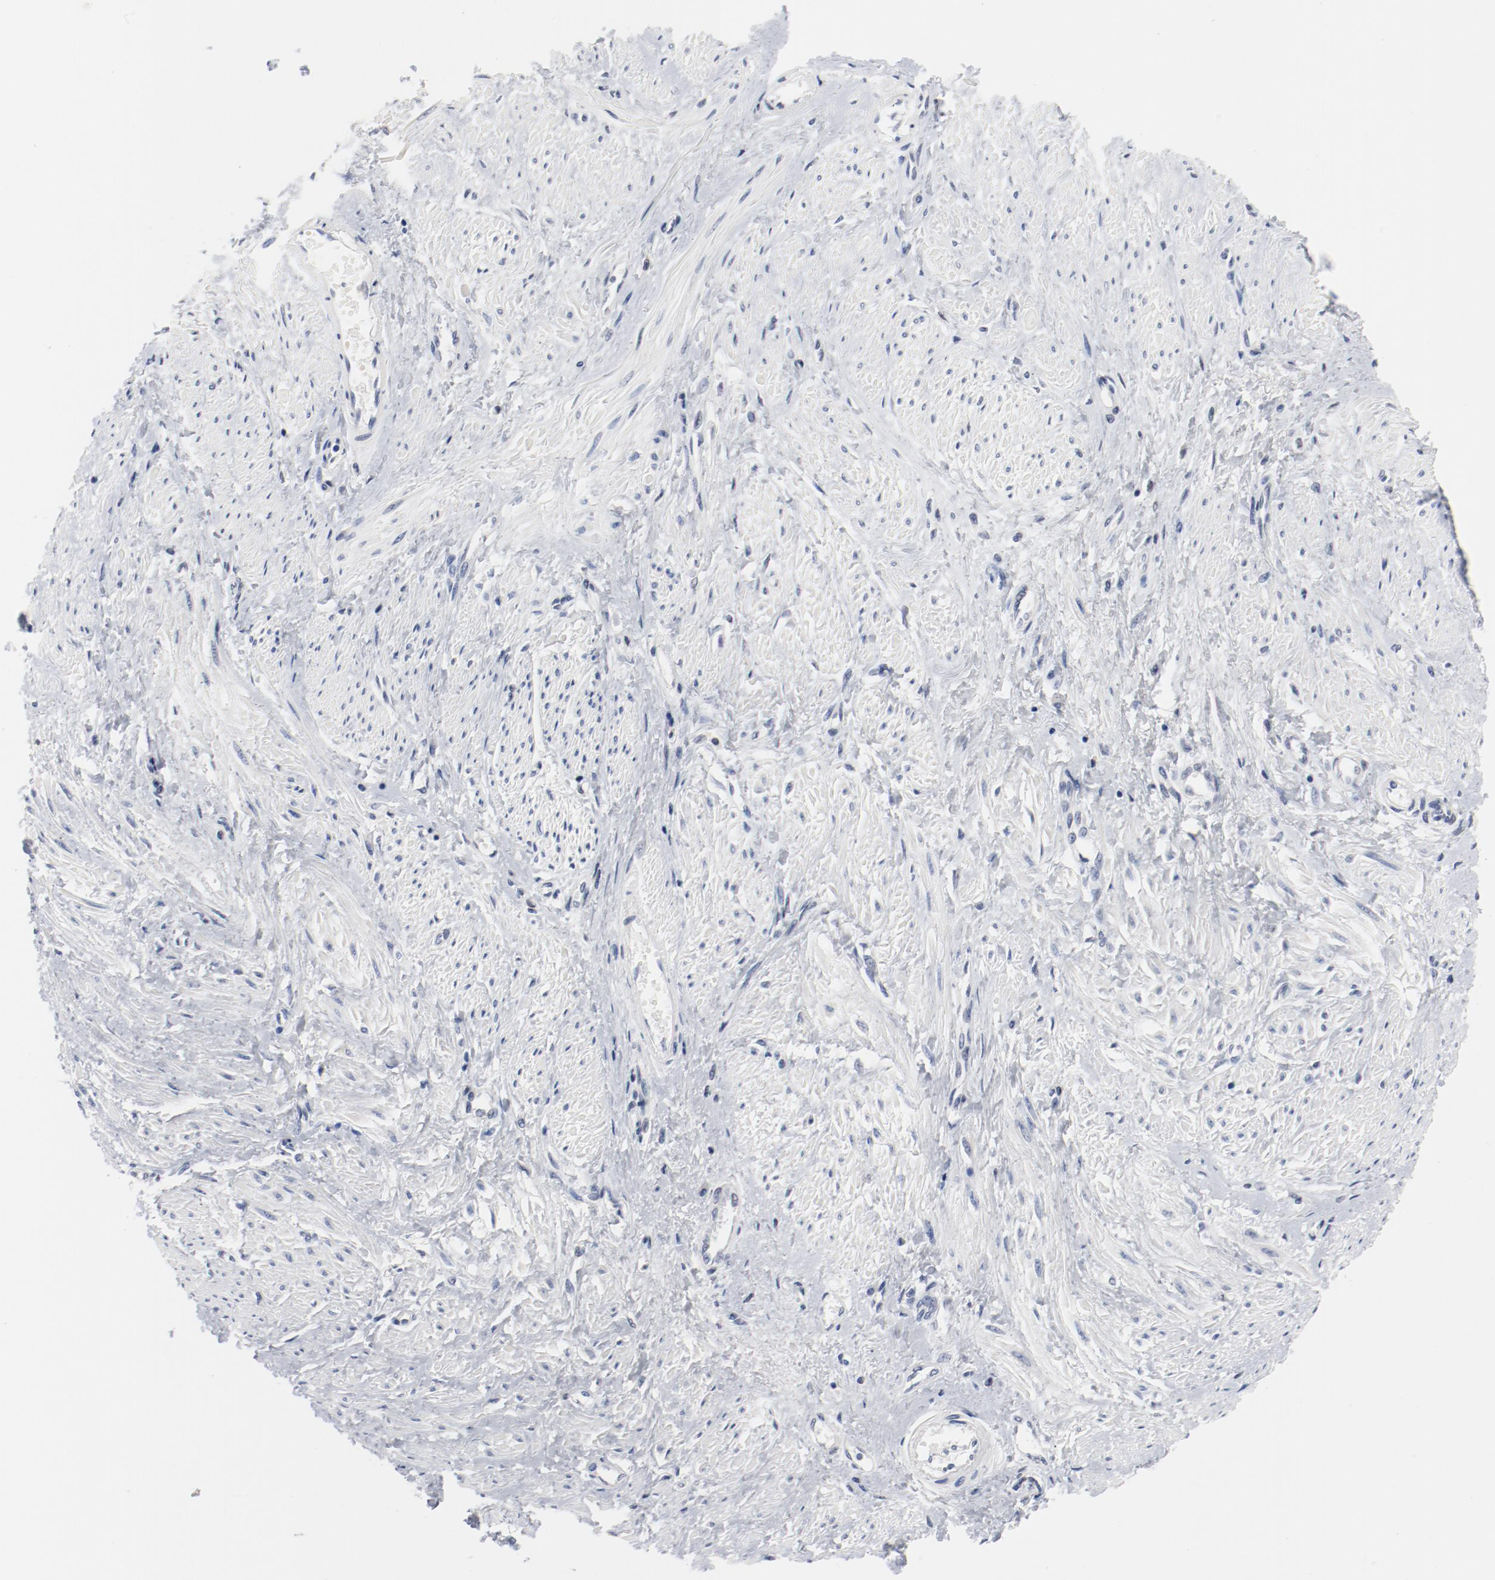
{"staining": {"intensity": "weak", "quantity": ">75%", "location": "nuclear"}, "tissue": "smooth muscle", "cell_type": "Smooth muscle cells", "image_type": "normal", "snomed": [{"axis": "morphology", "description": "Normal tissue, NOS"}, {"axis": "topography", "description": "Smooth muscle"}, {"axis": "topography", "description": "Uterus"}], "caption": "Immunohistochemistry (IHC) of benign smooth muscle shows low levels of weak nuclear positivity in about >75% of smooth muscle cells.", "gene": "ARNT", "patient": {"sex": "female", "age": 39}}